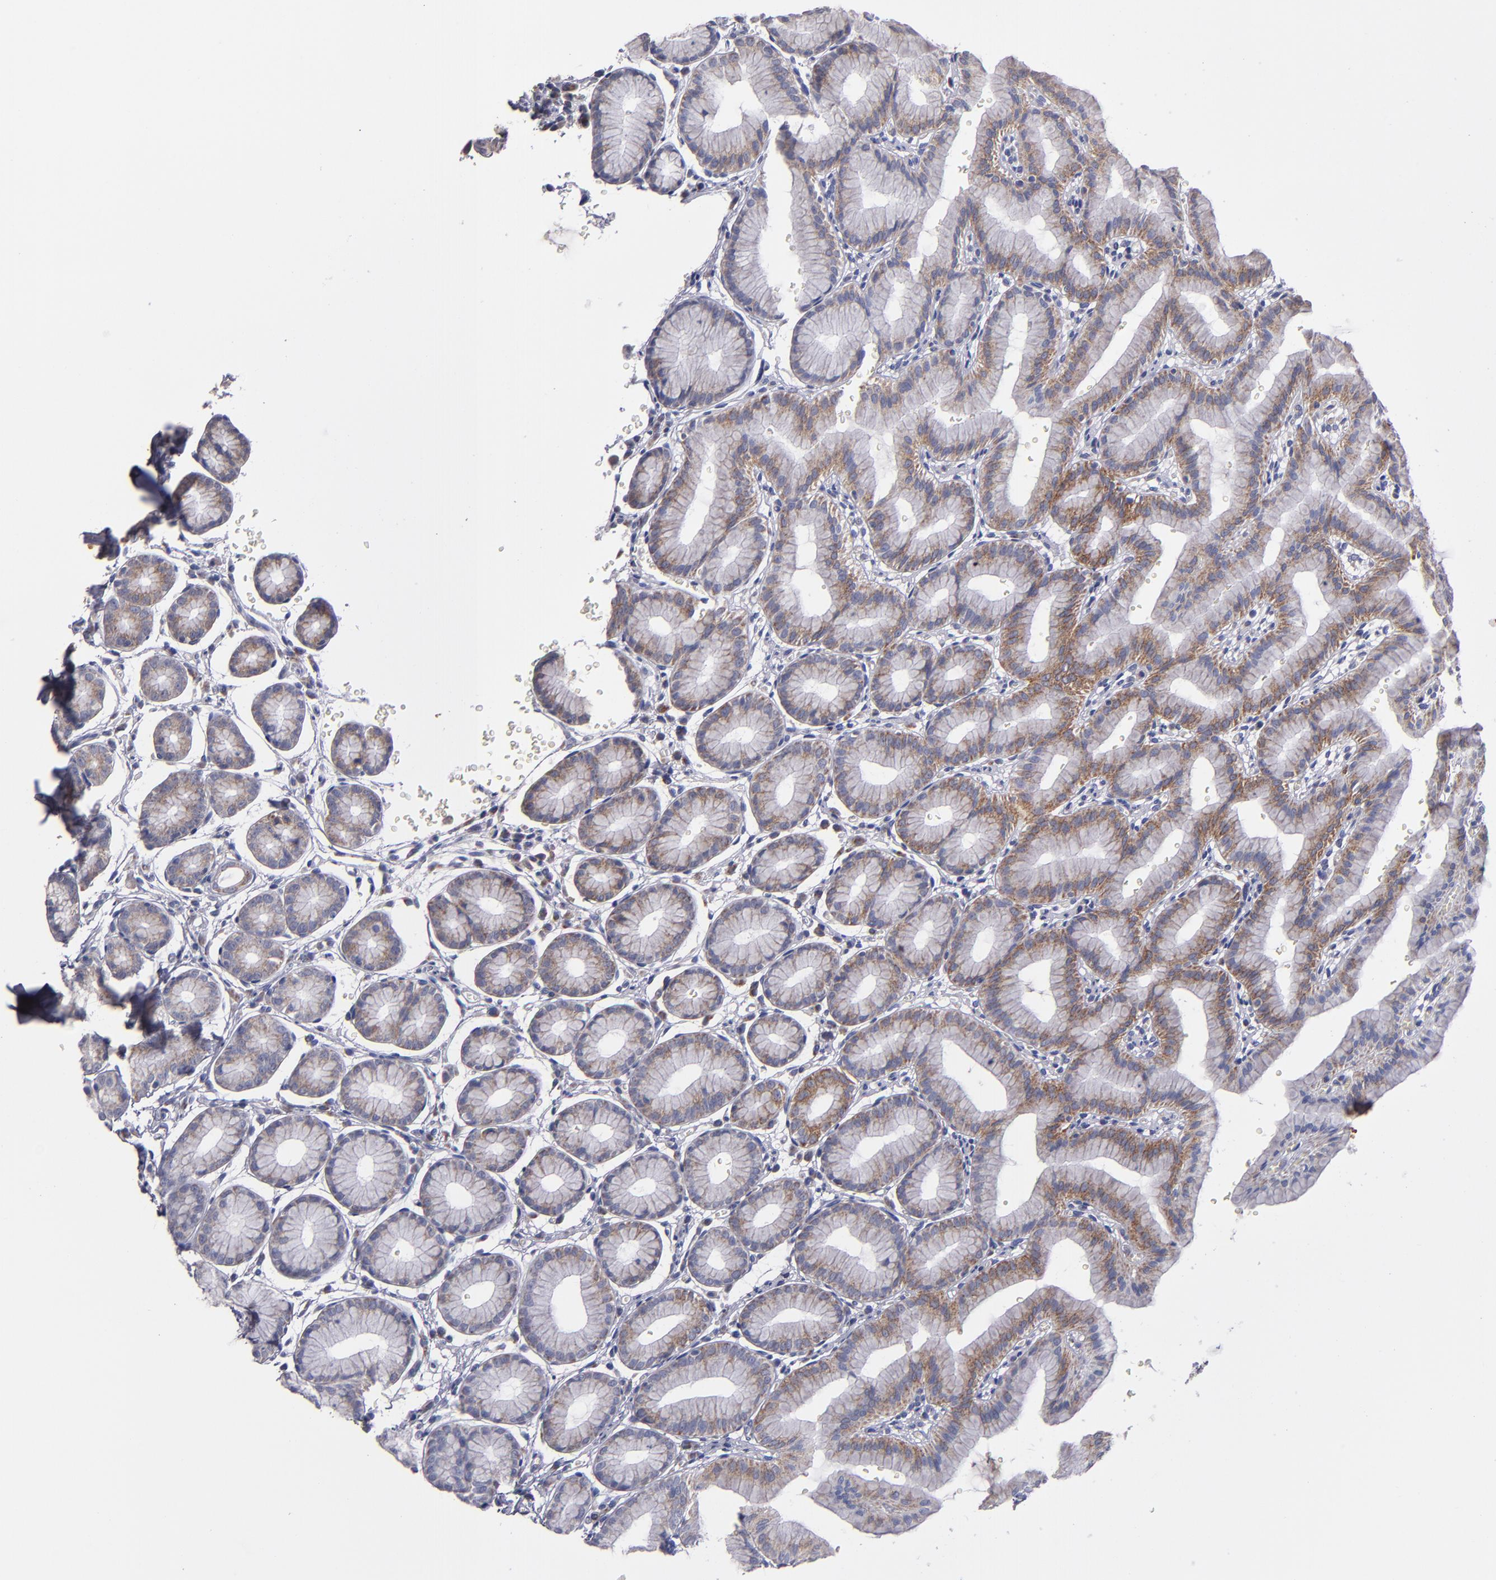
{"staining": {"intensity": "moderate", "quantity": ">75%", "location": "cytoplasmic/membranous"}, "tissue": "stomach", "cell_type": "Glandular cells", "image_type": "normal", "snomed": [{"axis": "morphology", "description": "Normal tissue, NOS"}, {"axis": "topography", "description": "Stomach"}], "caption": "Human stomach stained for a protein (brown) shows moderate cytoplasmic/membranous positive positivity in about >75% of glandular cells.", "gene": "CLTA", "patient": {"sex": "male", "age": 42}}